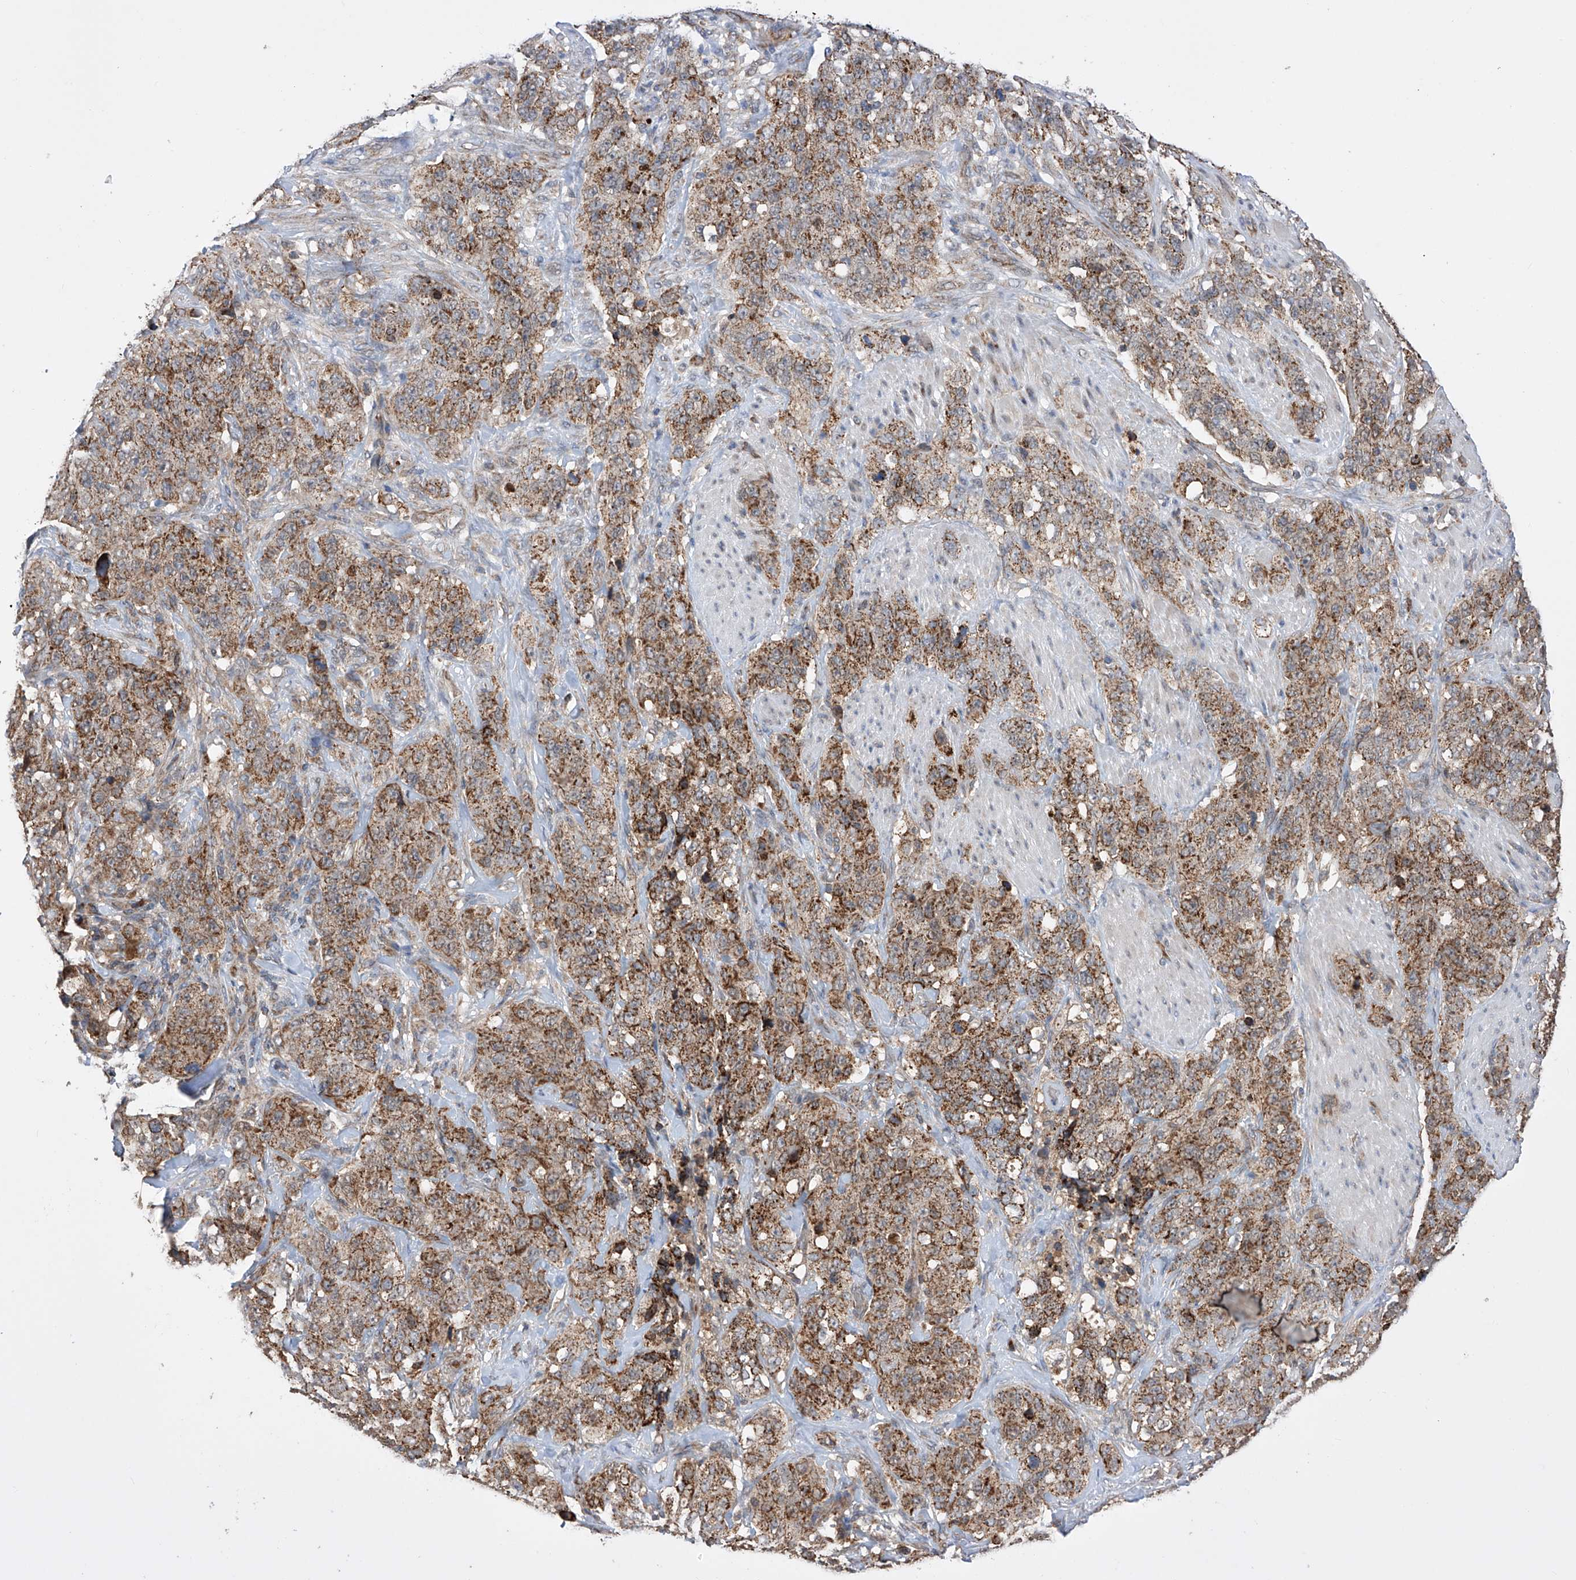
{"staining": {"intensity": "moderate", "quantity": ">75%", "location": "cytoplasmic/membranous"}, "tissue": "stomach cancer", "cell_type": "Tumor cells", "image_type": "cancer", "snomed": [{"axis": "morphology", "description": "Adenocarcinoma, NOS"}, {"axis": "topography", "description": "Stomach"}], "caption": "Stomach cancer was stained to show a protein in brown. There is medium levels of moderate cytoplasmic/membranous expression in approximately >75% of tumor cells. Using DAB (3,3'-diaminobenzidine) (brown) and hematoxylin (blue) stains, captured at high magnification using brightfield microscopy.", "gene": "SDHAF4", "patient": {"sex": "male", "age": 48}}